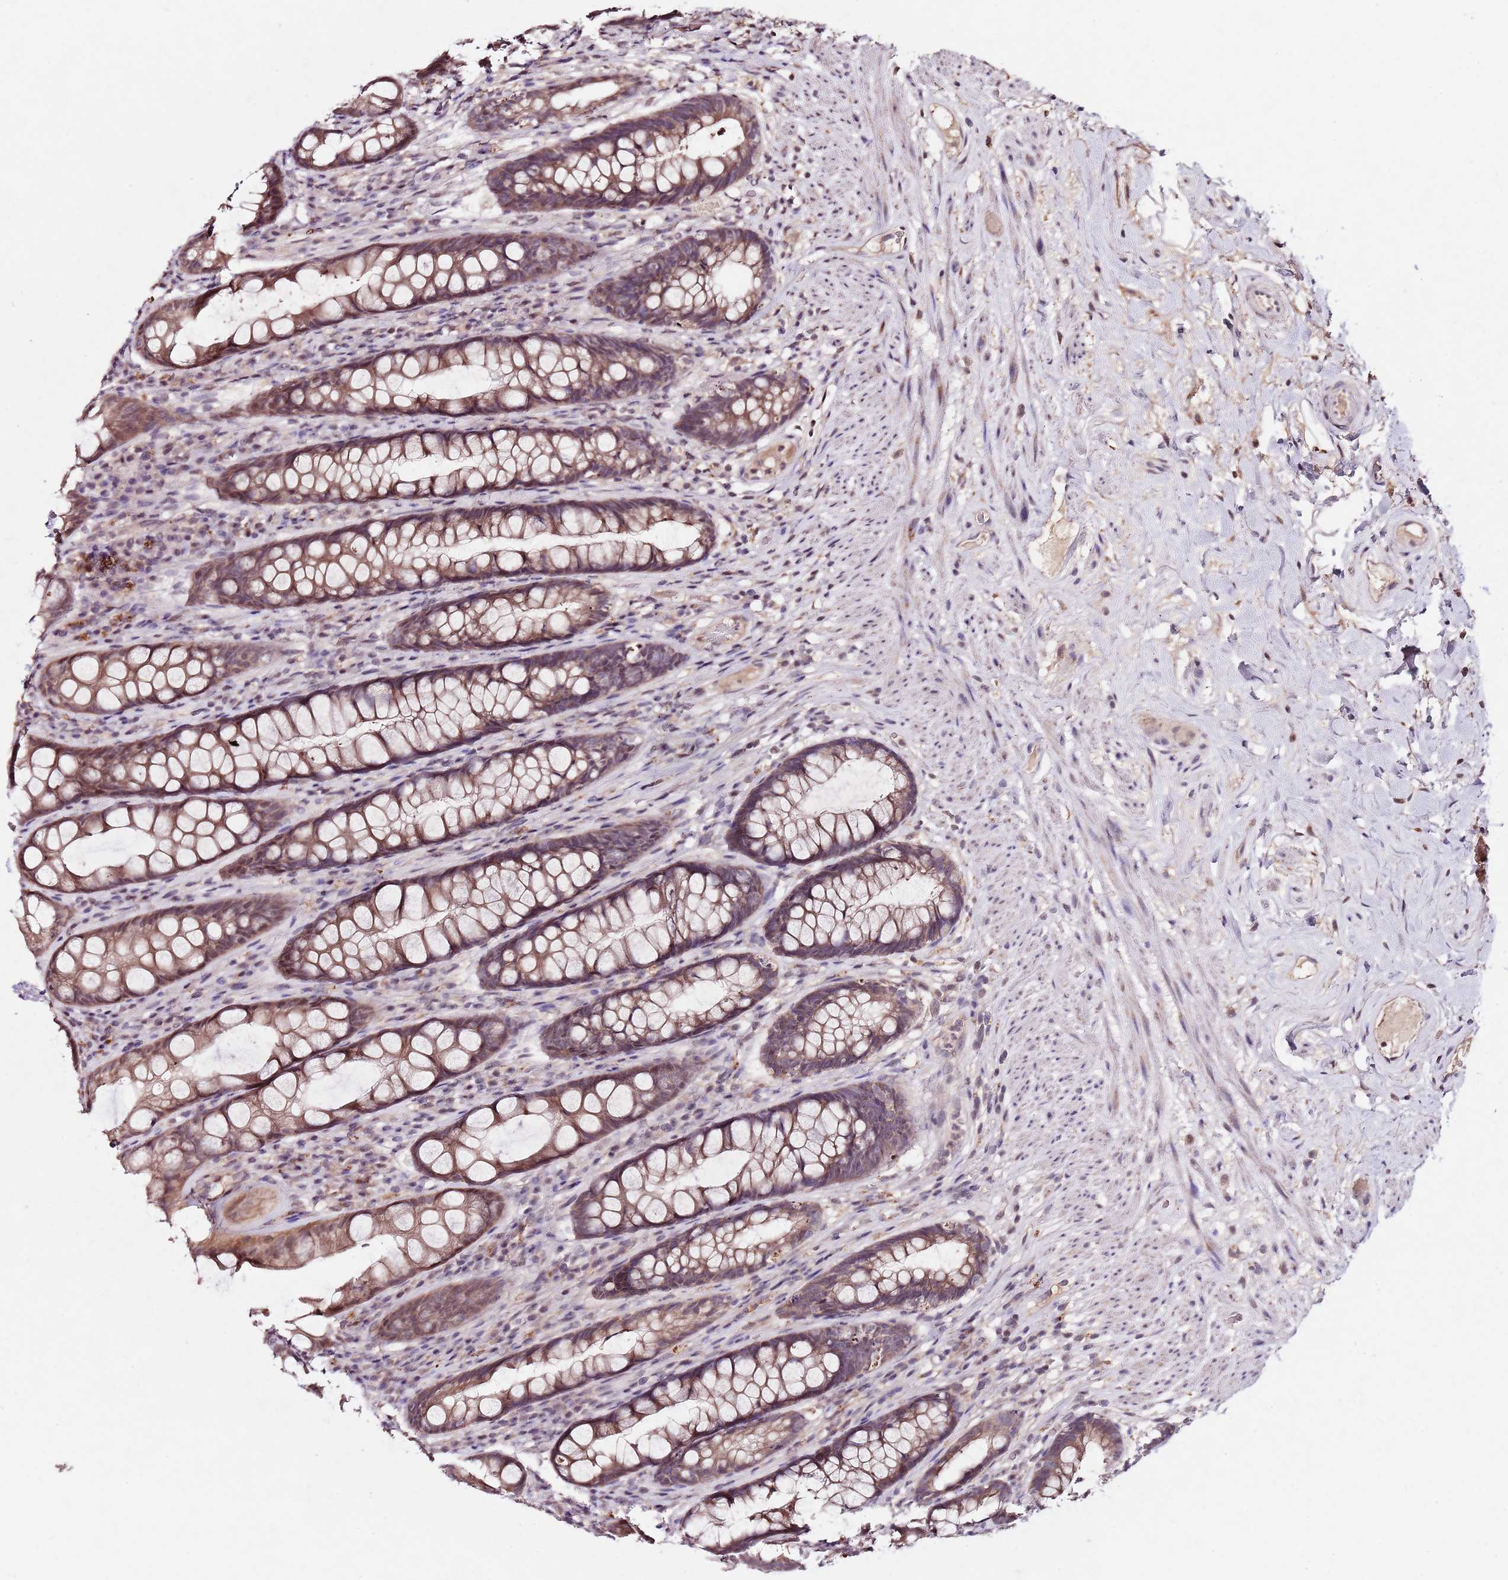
{"staining": {"intensity": "moderate", "quantity": ">75%", "location": "cytoplasmic/membranous"}, "tissue": "rectum", "cell_type": "Glandular cells", "image_type": "normal", "snomed": [{"axis": "morphology", "description": "Normal tissue, NOS"}, {"axis": "topography", "description": "Rectum"}], "caption": "Rectum stained for a protein demonstrates moderate cytoplasmic/membranous positivity in glandular cells. Nuclei are stained in blue.", "gene": "NRDE2", "patient": {"sex": "male", "age": 74}}